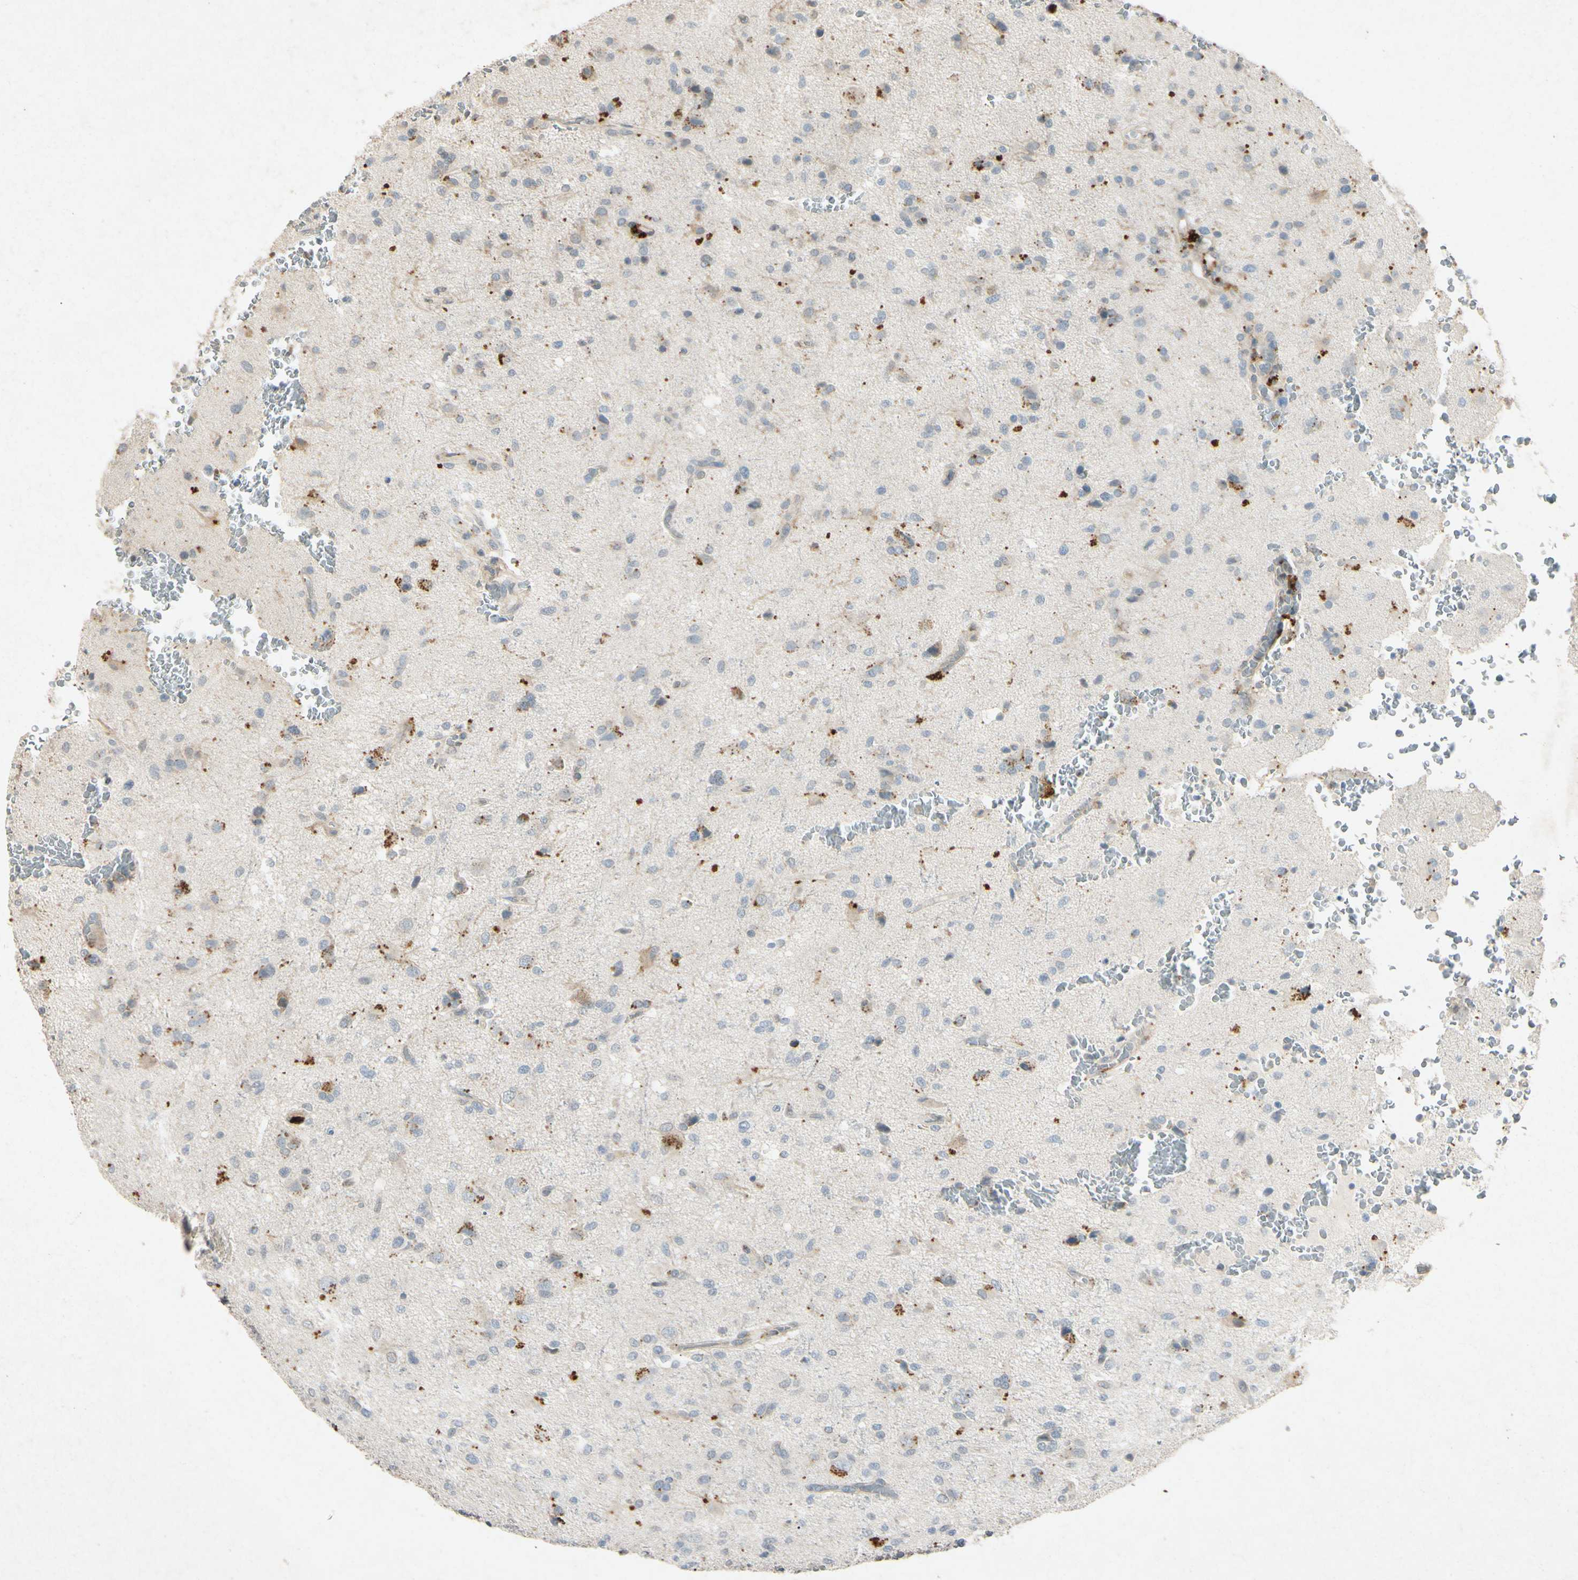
{"staining": {"intensity": "weak", "quantity": "<25%", "location": "cytoplasmic/membranous"}, "tissue": "glioma", "cell_type": "Tumor cells", "image_type": "cancer", "snomed": [{"axis": "morphology", "description": "Glioma, malignant, High grade"}, {"axis": "topography", "description": "Brain"}], "caption": "Histopathology image shows no protein staining in tumor cells of malignant glioma (high-grade) tissue.", "gene": "HSPA1B", "patient": {"sex": "male", "age": 71}}